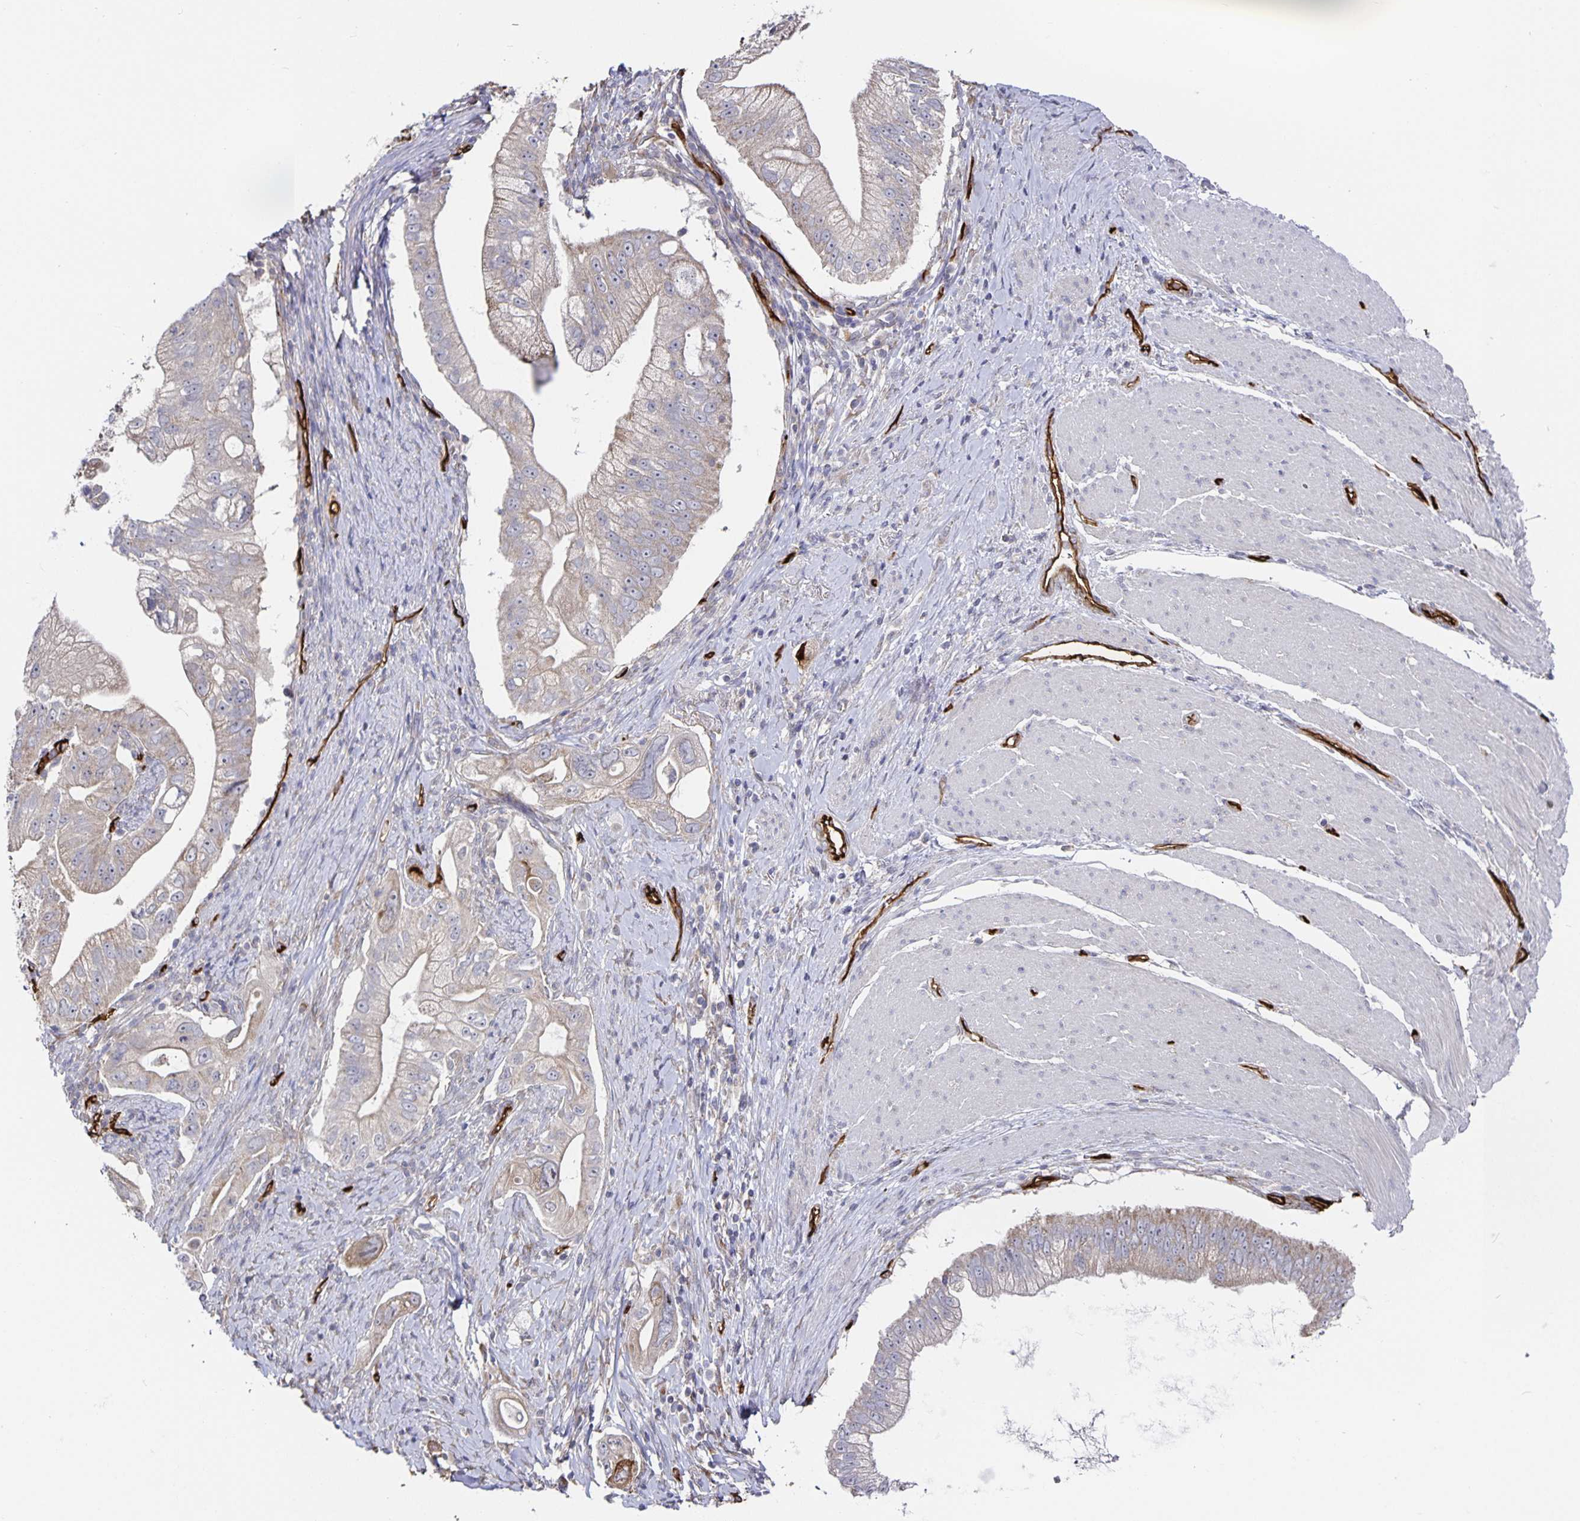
{"staining": {"intensity": "negative", "quantity": "none", "location": "none"}, "tissue": "pancreatic cancer", "cell_type": "Tumor cells", "image_type": "cancer", "snomed": [{"axis": "morphology", "description": "Adenocarcinoma, NOS"}, {"axis": "topography", "description": "Pancreas"}], "caption": "Human pancreatic adenocarcinoma stained for a protein using immunohistochemistry (IHC) displays no expression in tumor cells.", "gene": "PODXL", "patient": {"sex": "male", "age": 70}}